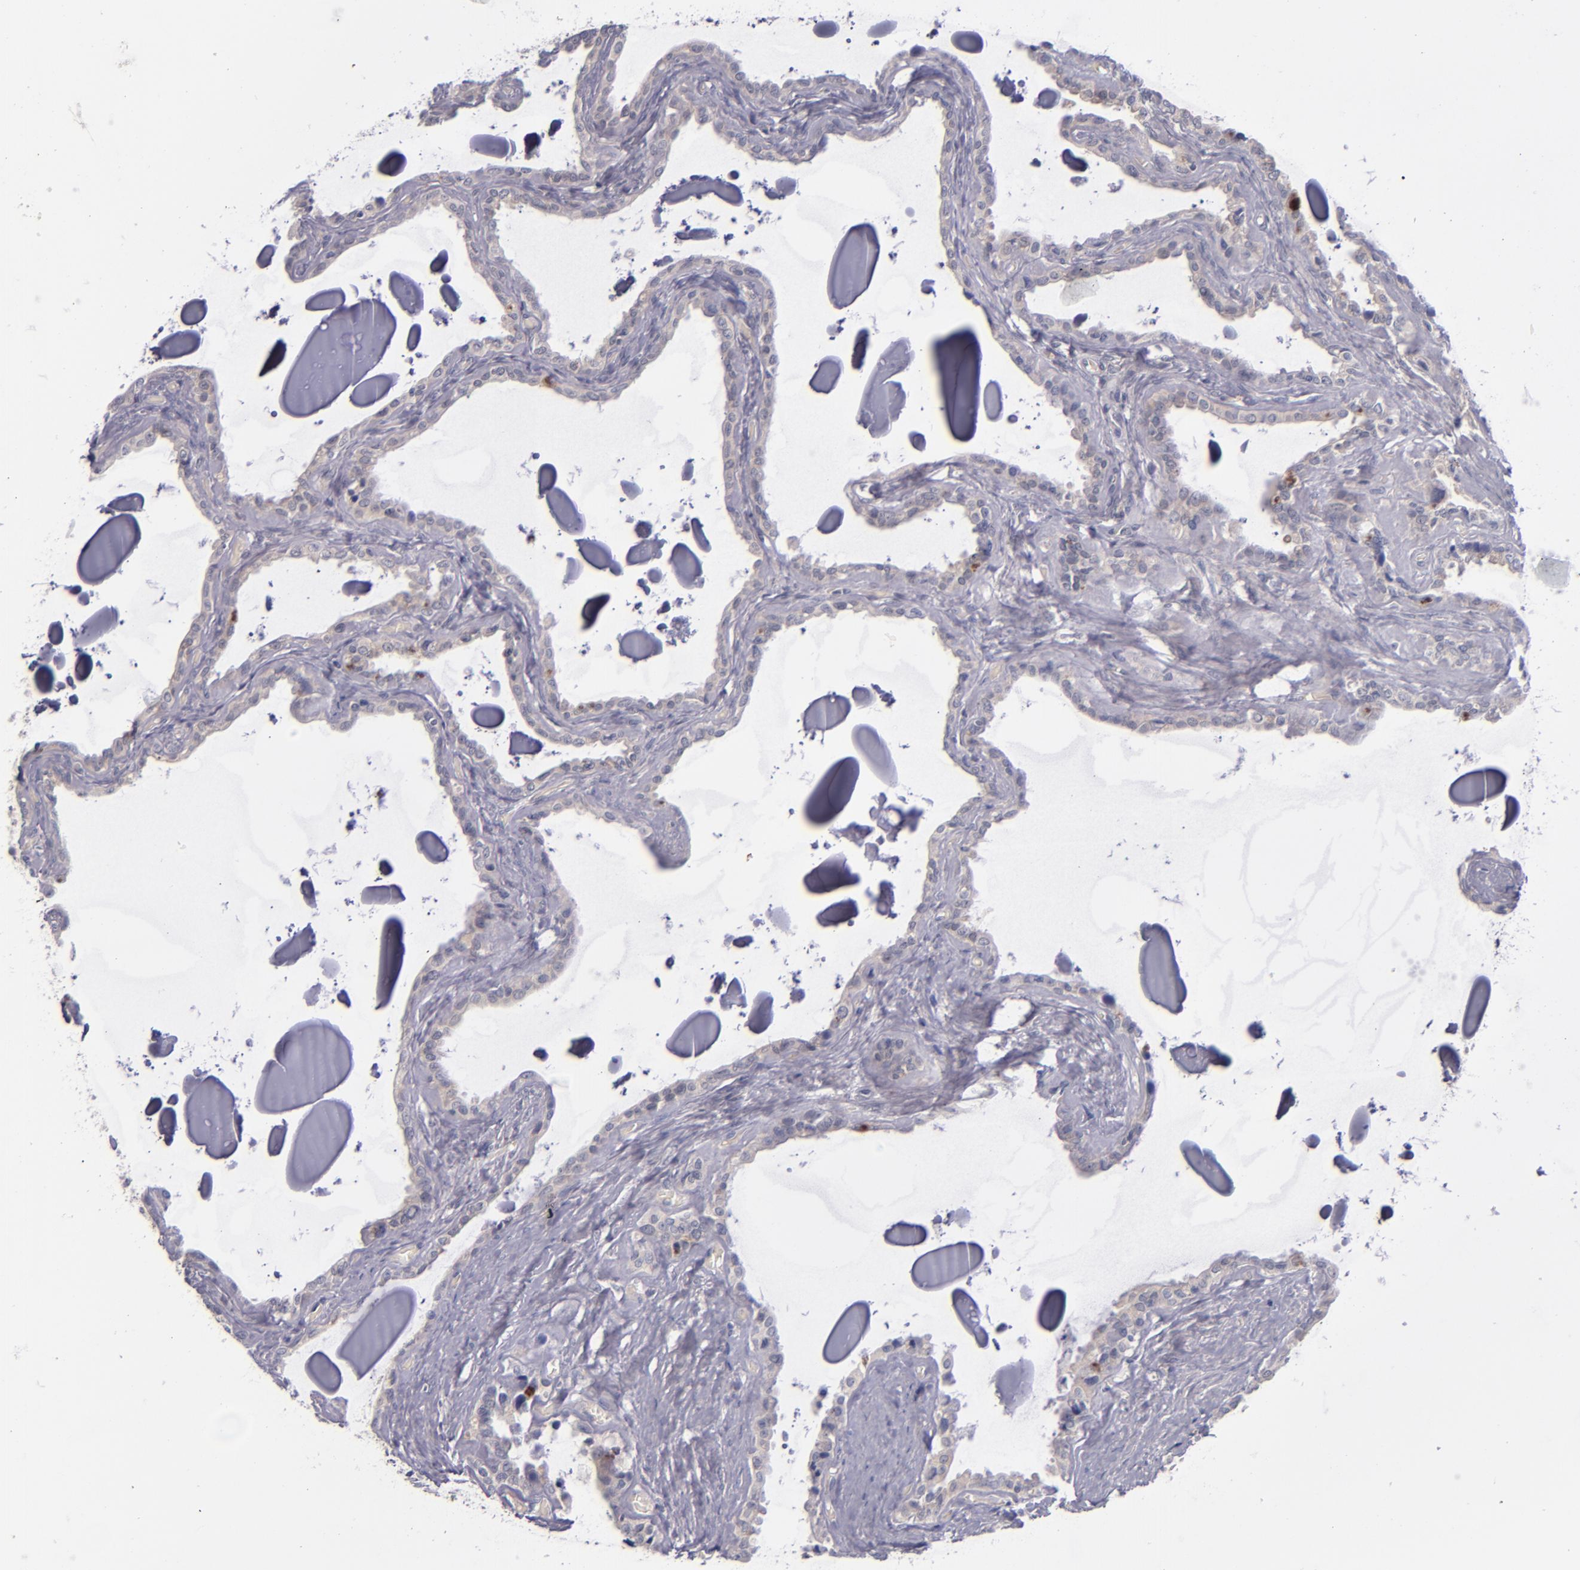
{"staining": {"intensity": "weak", "quantity": "25%-75%", "location": "cytoplasmic/membranous"}, "tissue": "seminal vesicle", "cell_type": "Glandular cells", "image_type": "normal", "snomed": [{"axis": "morphology", "description": "Normal tissue, NOS"}, {"axis": "morphology", "description": "Inflammation, NOS"}, {"axis": "topography", "description": "Urinary bladder"}, {"axis": "topography", "description": "Prostate"}, {"axis": "topography", "description": "Seminal veicle"}], "caption": "This is a histology image of immunohistochemistry (IHC) staining of benign seminal vesicle, which shows weak expression in the cytoplasmic/membranous of glandular cells.", "gene": "TSC2", "patient": {"sex": "male", "age": 82}}